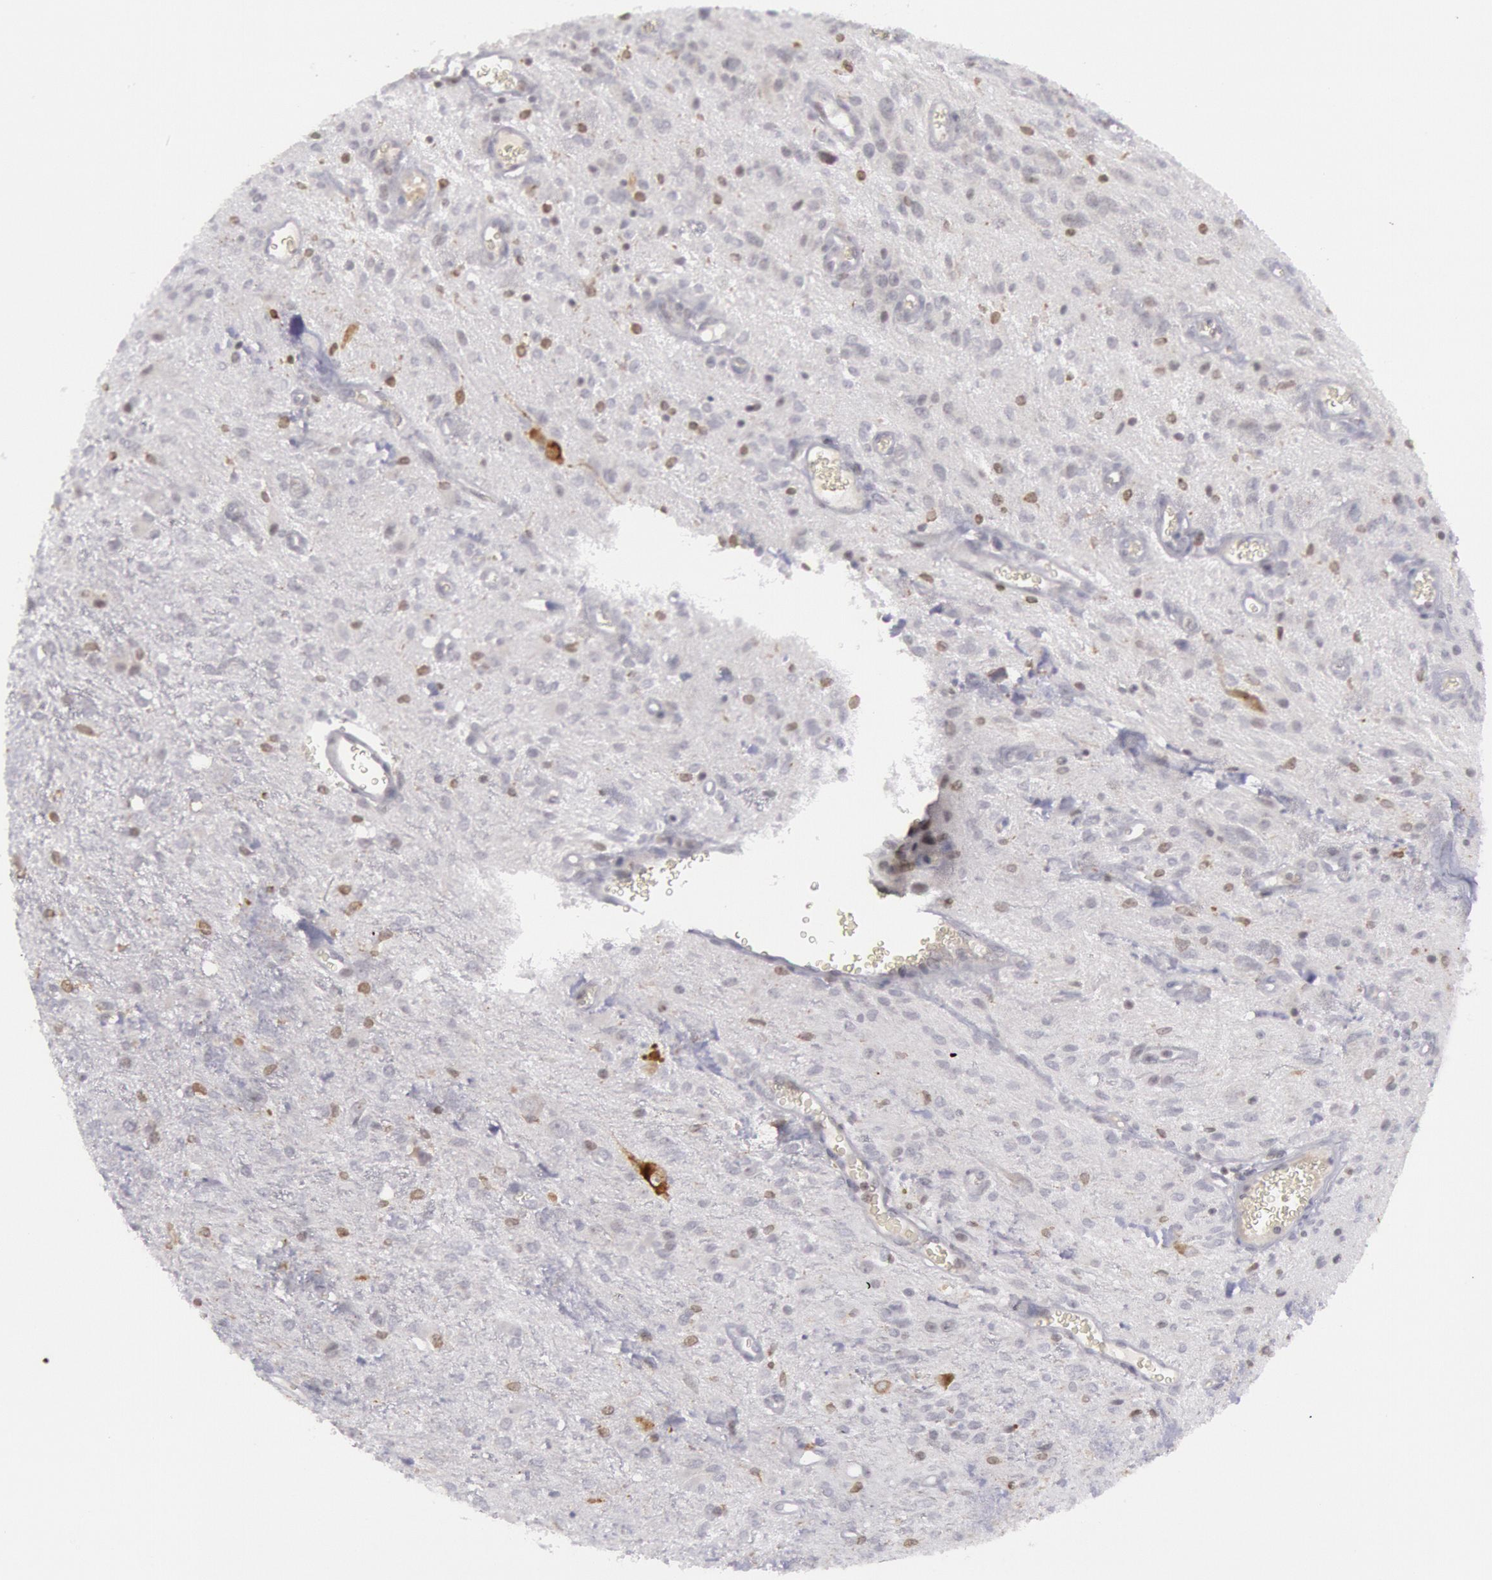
{"staining": {"intensity": "moderate", "quantity": "<25%", "location": "cytoplasmic/membranous"}, "tissue": "glioma", "cell_type": "Tumor cells", "image_type": "cancer", "snomed": [{"axis": "morphology", "description": "Glioma, malignant, Low grade"}, {"axis": "topography", "description": "Brain"}], "caption": "A brown stain labels moderate cytoplasmic/membranous expression of a protein in human malignant low-grade glioma tumor cells.", "gene": "PTGS2", "patient": {"sex": "female", "age": 15}}